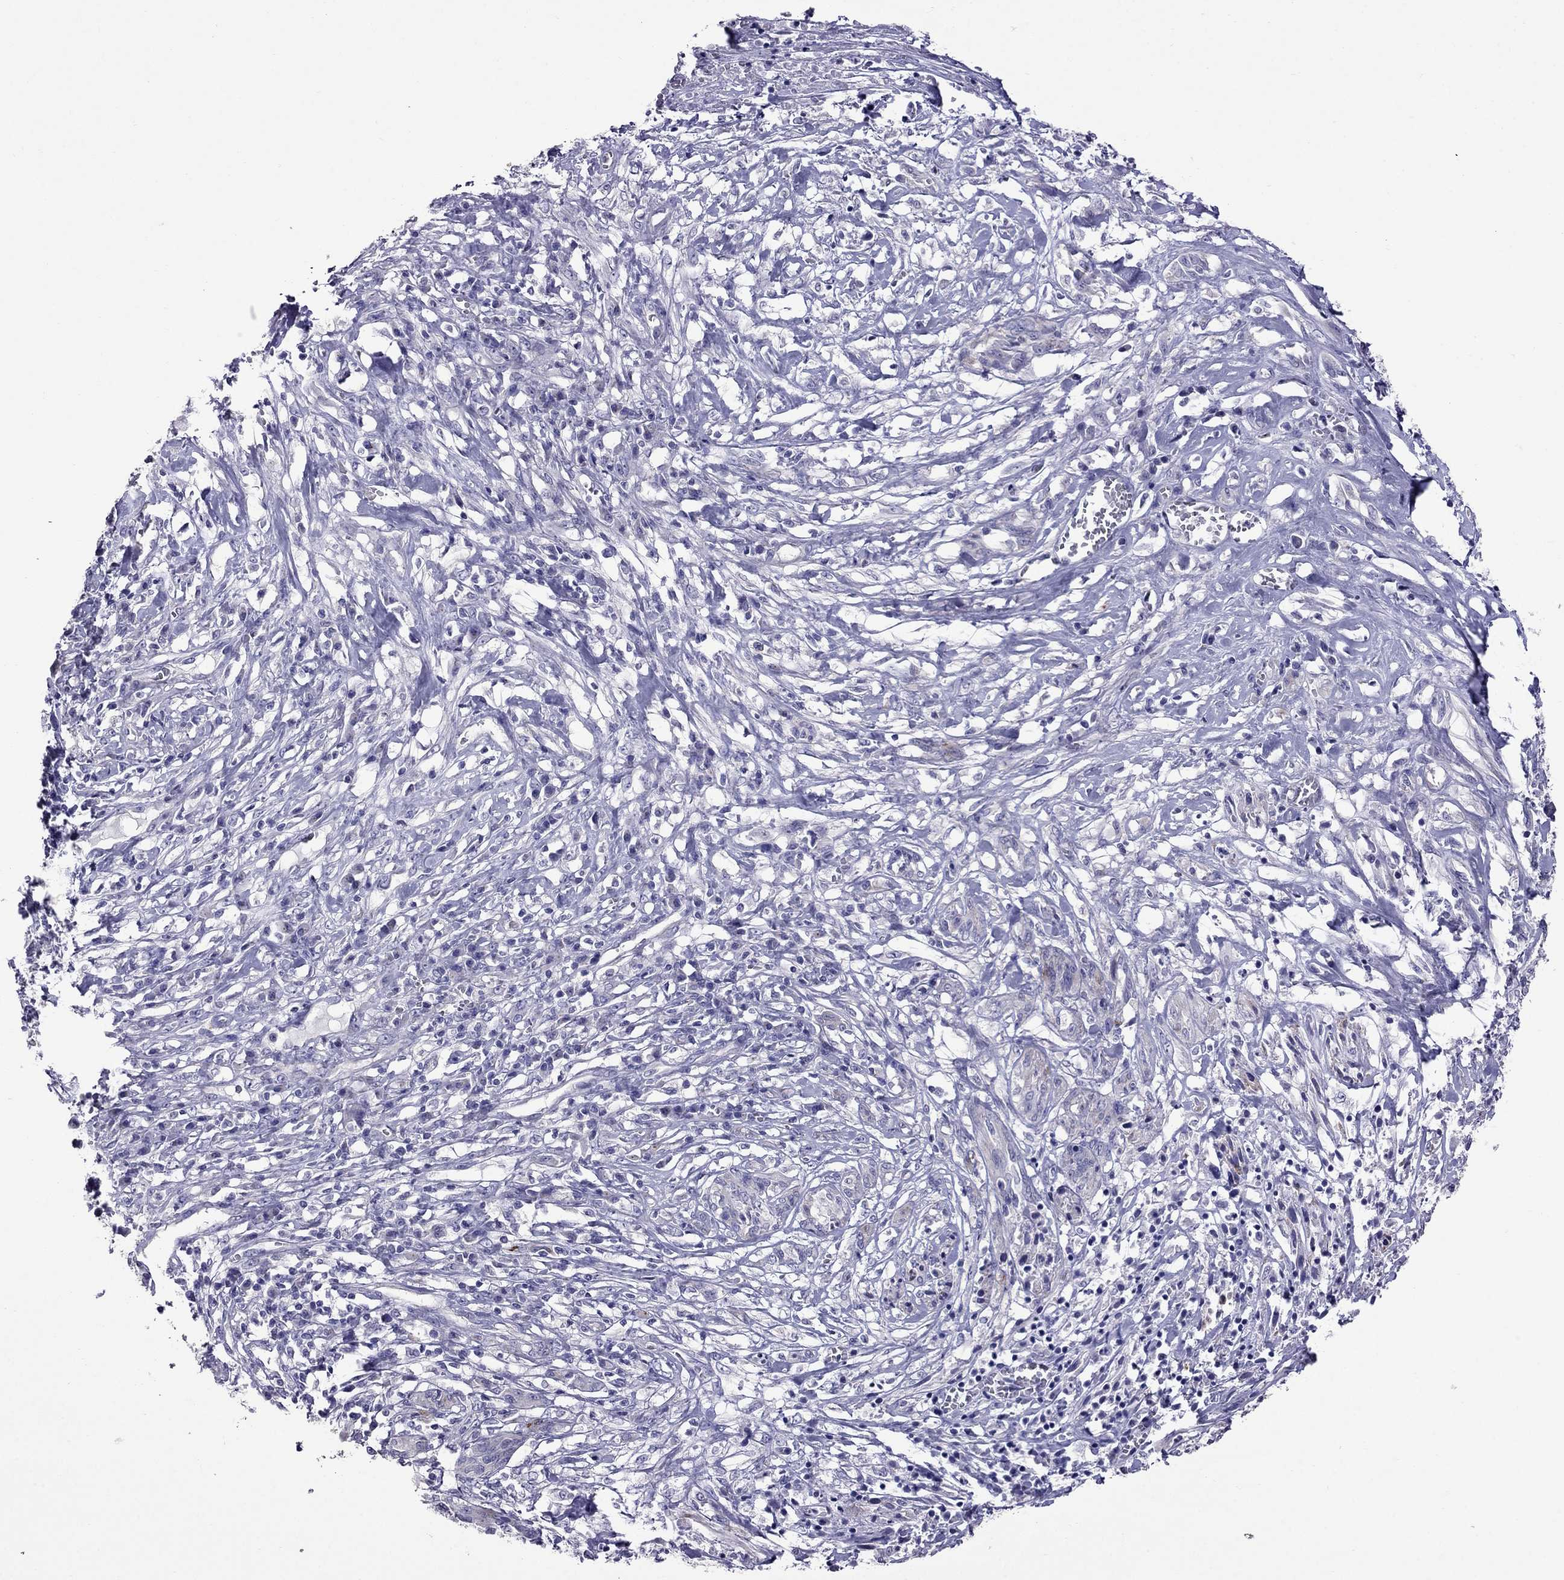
{"staining": {"intensity": "negative", "quantity": "none", "location": "none"}, "tissue": "melanoma", "cell_type": "Tumor cells", "image_type": "cancer", "snomed": [{"axis": "morphology", "description": "Malignant melanoma, NOS"}, {"axis": "topography", "description": "Skin"}], "caption": "Immunohistochemistry of malignant melanoma displays no positivity in tumor cells.", "gene": "OXCT2", "patient": {"sex": "female", "age": 91}}